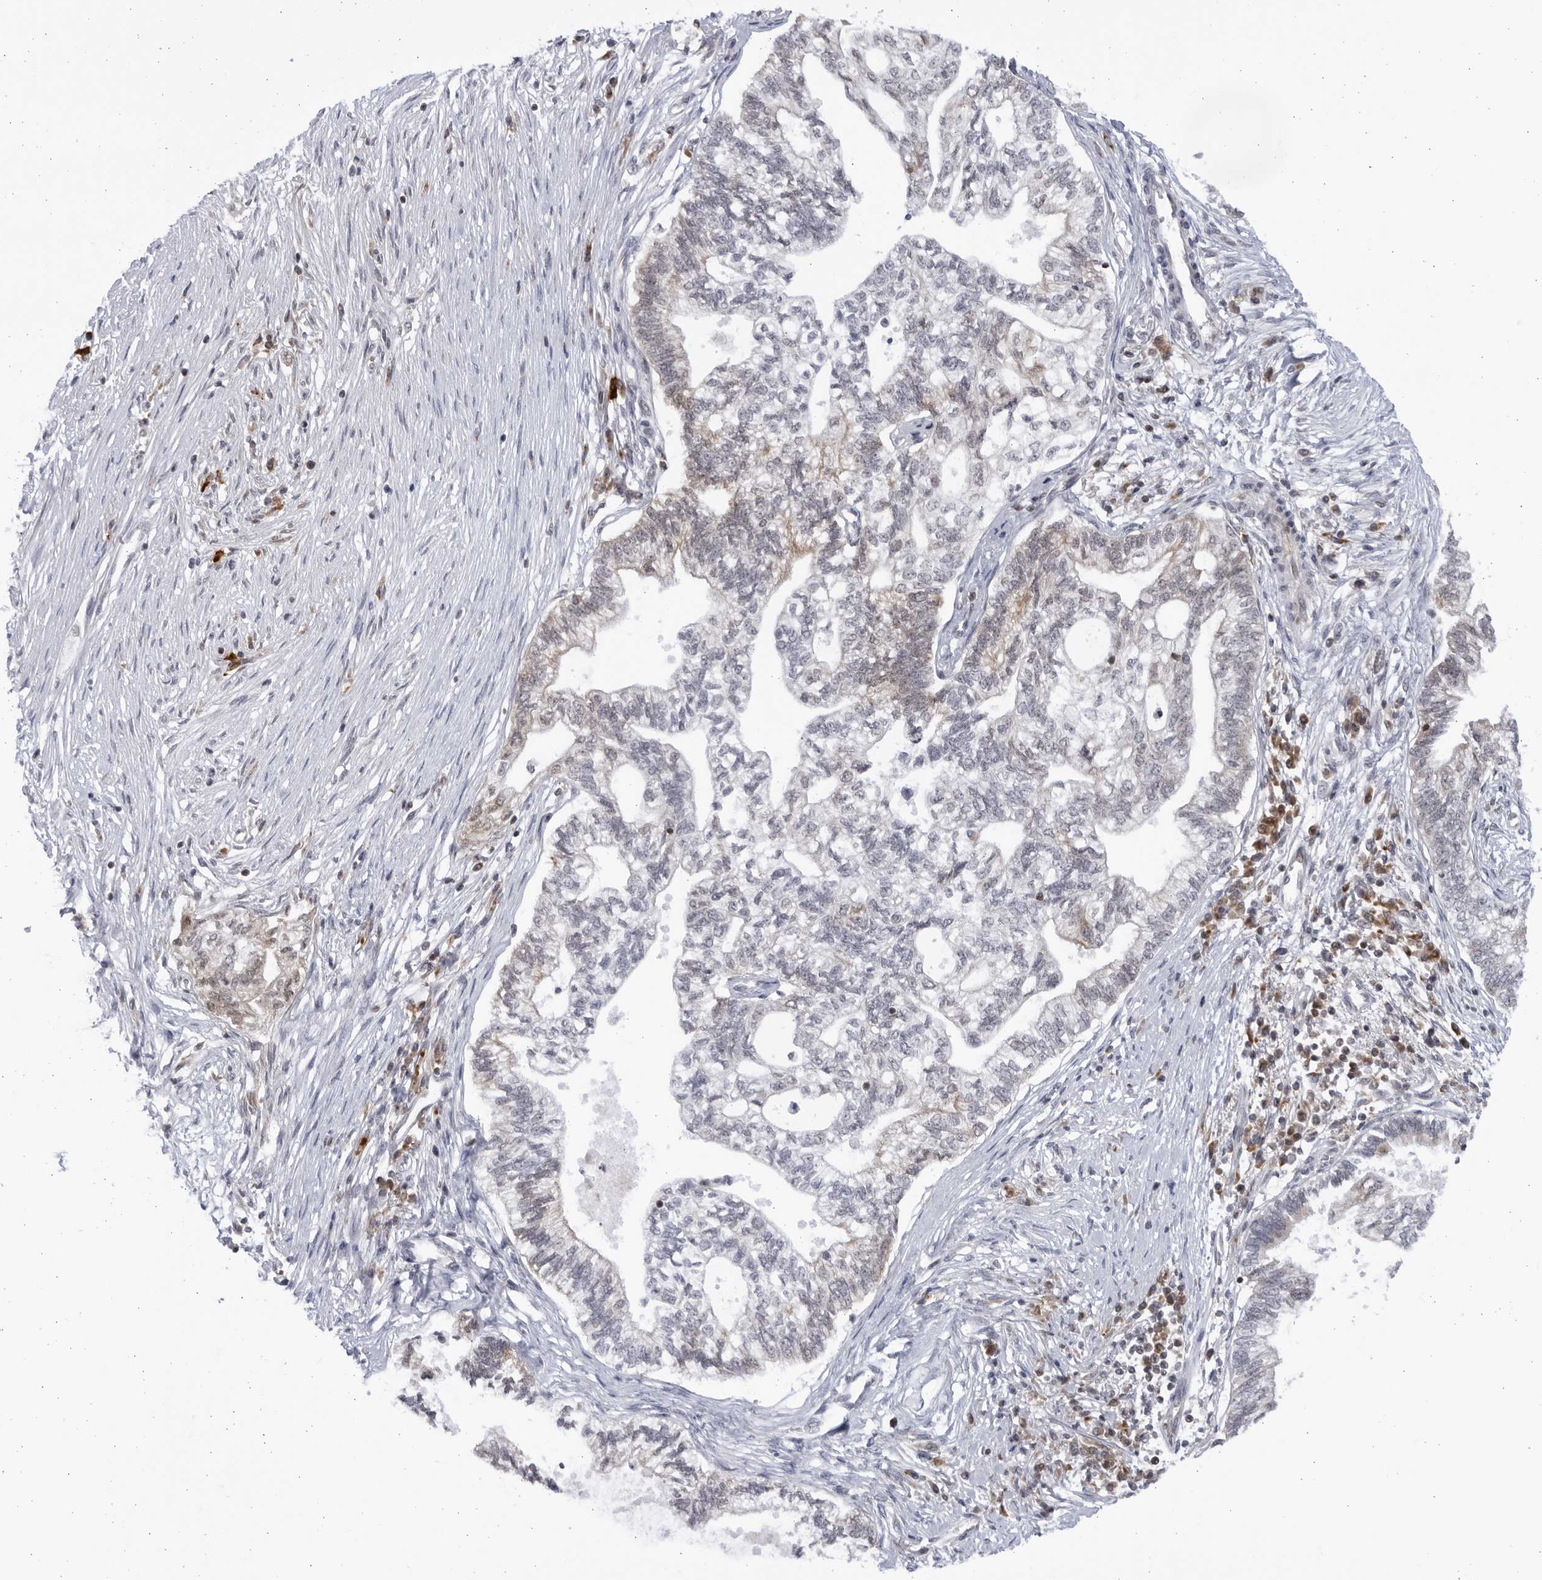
{"staining": {"intensity": "strong", "quantity": "25%-75%", "location": "cytoplasmic/membranous"}, "tissue": "pancreatic cancer", "cell_type": "Tumor cells", "image_type": "cancer", "snomed": [{"axis": "morphology", "description": "Adenocarcinoma, NOS"}, {"axis": "topography", "description": "Pancreas"}], "caption": "IHC histopathology image of human pancreatic cancer stained for a protein (brown), which shows high levels of strong cytoplasmic/membranous positivity in approximately 25%-75% of tumor cells.", "gene": "SLC25A22", "patient": {"sex": "male", "age": 72}}